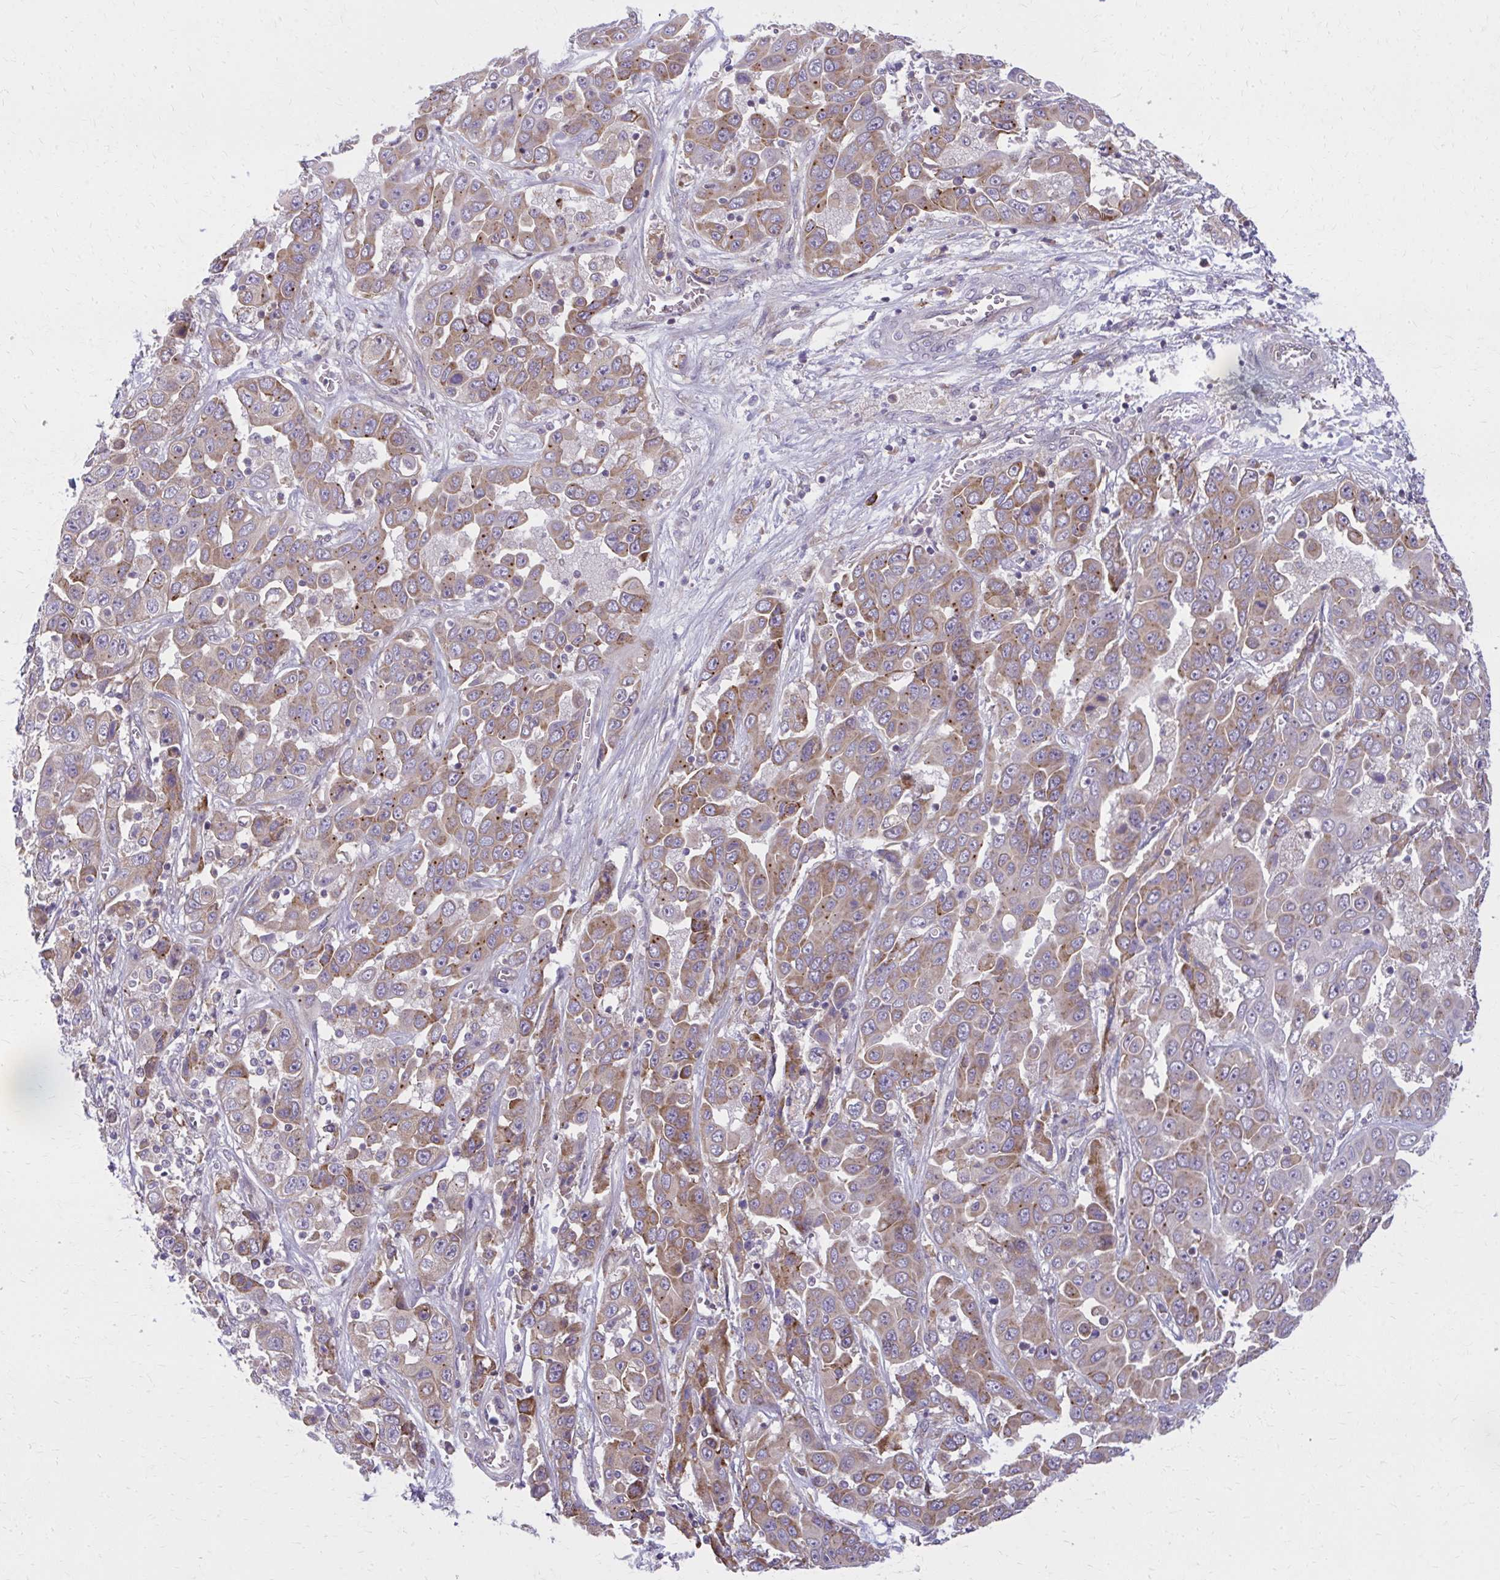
{"staining": {"intensity": "moderate", "quantity": ">75%", "location": "cytoplasmic/membranous"}, "tissue": "liver cancer", "cell_type": "Tumor cells", "image_type": "cancer", "snomed": [{"axis": "morphology", "description": "Cholangiocarcinoma"}, {"axis": "topography", "description": "Liver"}], "caption": "Tumor cells exhibit moderate cytoplasmic/membranous positivity in approximately >75% of cells in liver cholangiocarcinoma.", "gene": "CEMP1", "patient": {"sex": "female", "age": 52}}